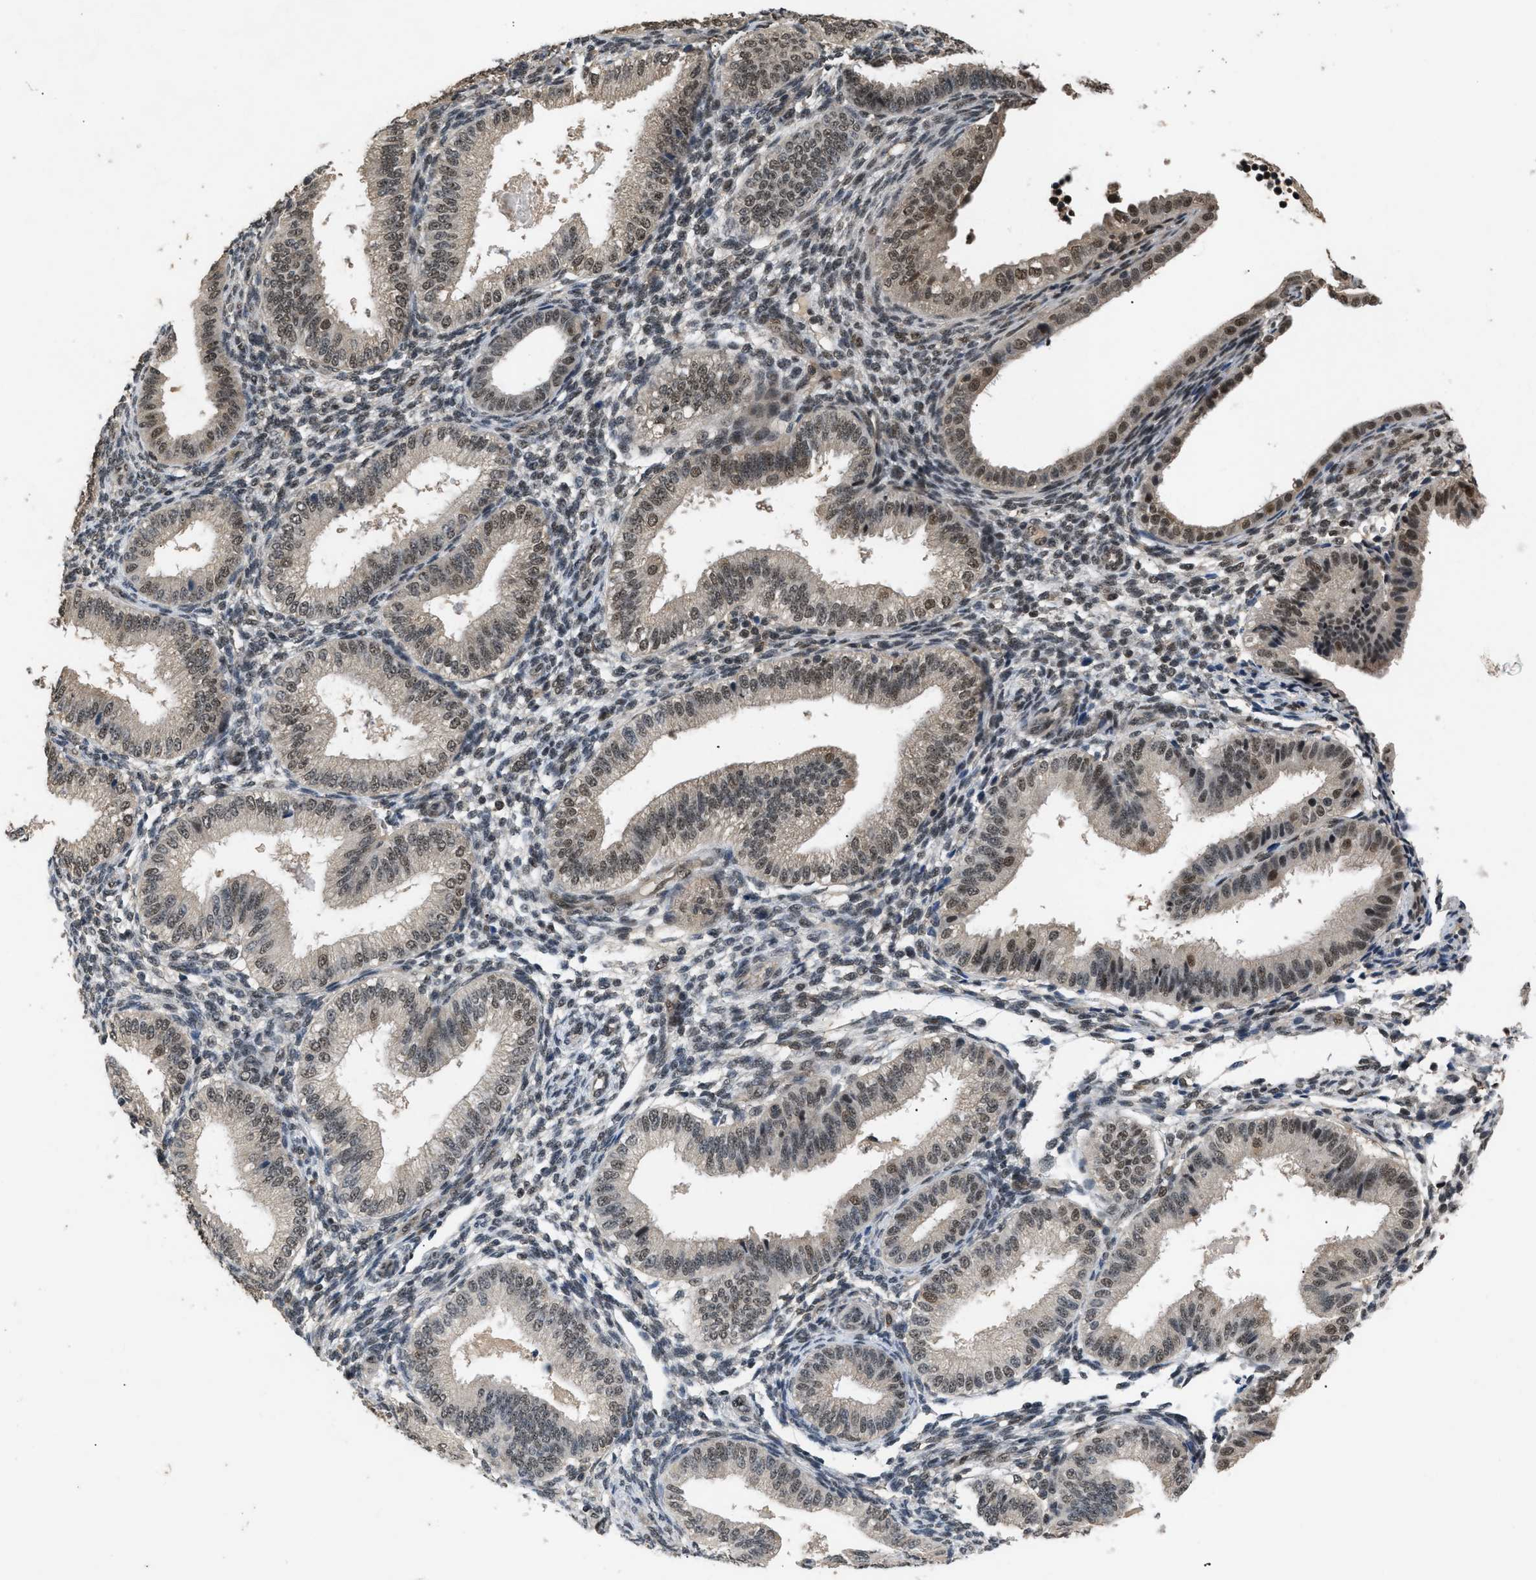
{"staining": {"intensity": "weak", "quantity": "25%-75%", "location": "nuclear"}, "tissue": "endometrium", "cell_type": "Cells in endometrial stroma", "image_type": "normal", "snomed": [{"axis": "morphology", "description": "Normal tissue, NOS"}, {"axis": "topography", "description": "Endometrium"}], "caption": "Protein positivity by immunohistochemistry displays weak nuclear positivity in about 25%-75% of cells in endometrial stroma in unremarkable endometrium.", "gene": "RBM5", "patient": {"sex": "female", "age": 39}}